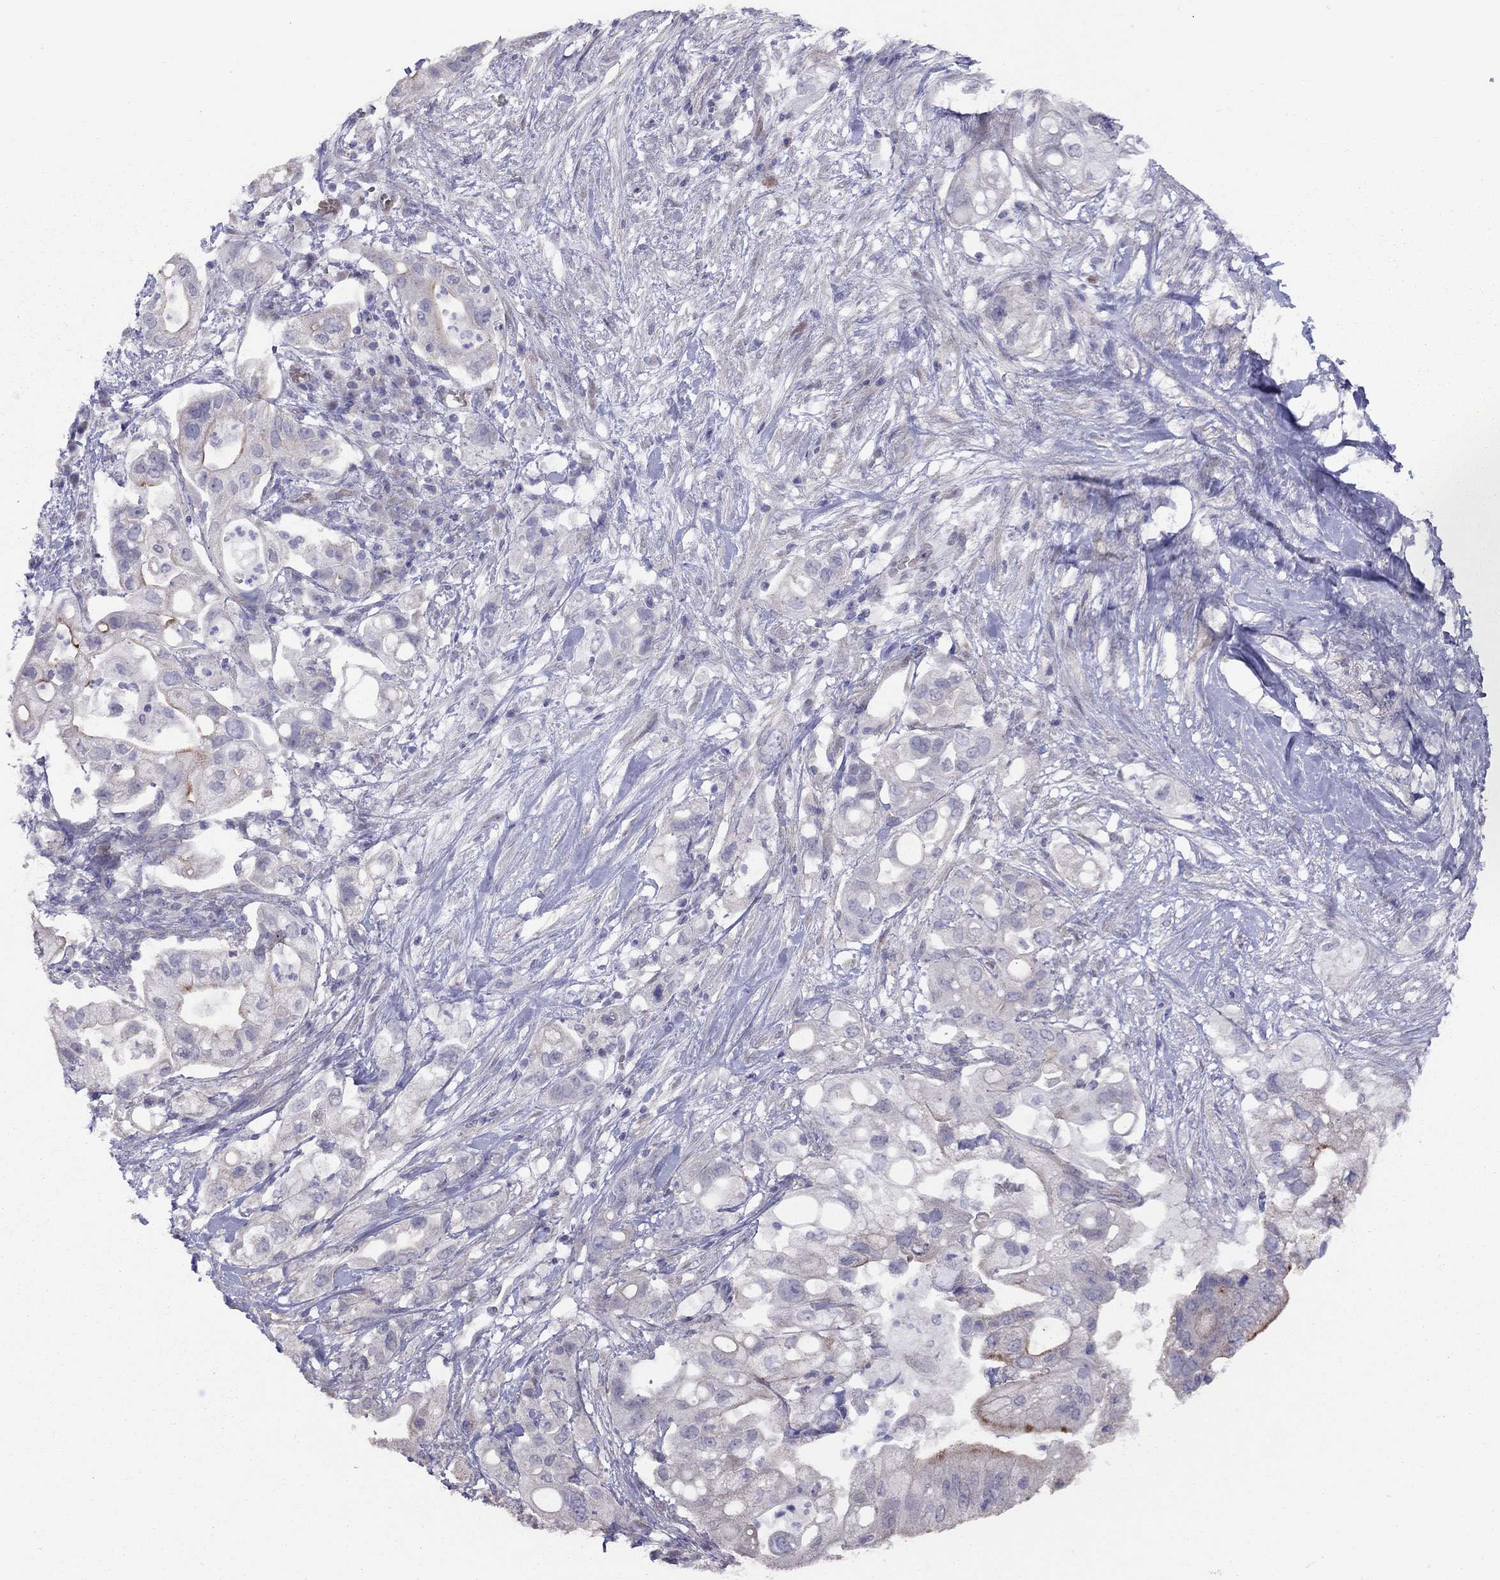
{"staining": {"intensity": "strong", "quantity": "<25%", "location": "cytoplasmic/membranous"}, "tissue": "pancreatic cancer", "cell_type": "Tumor cells", "image_type": "cancer", "snomed": [{"axis": "morphology", "description": "Adenocarcinoma, NOS"}, {"axis": "topography", "description": "Pancreas"}], "caption": "Pancreatic cancer (adenocarcinoma) stained with a brown dye demonstrates strong cytoplasmic/membranous positive staining in approximately <25% of tumor cells.", "gene": "SYTL2", "patient": {"sex": "female", "age": 72}}